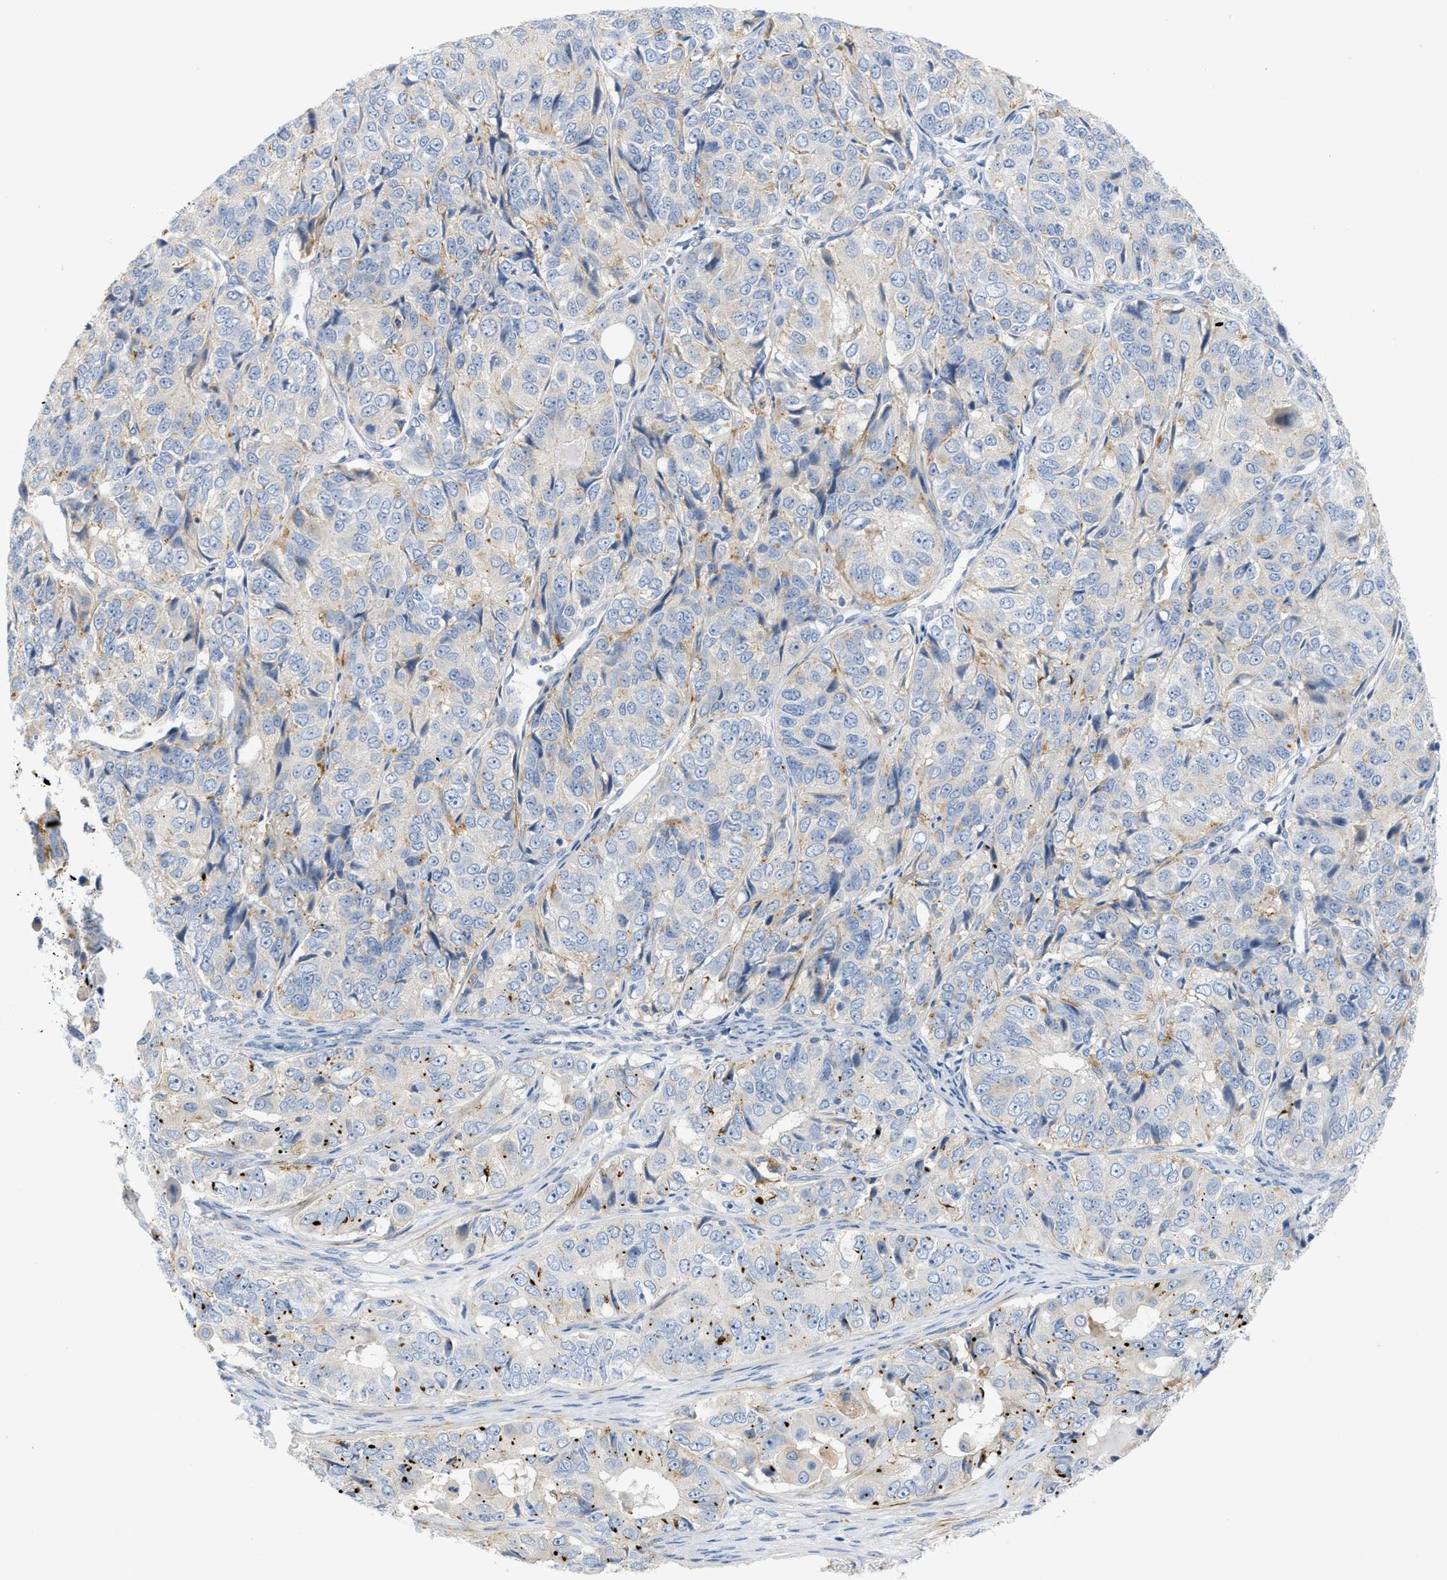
{"staining": {"intensity": "negative", "quantity": "none", "location": "none"}, "tissue": "ovarian cancer", "cell_type": "Tumor cells", "image_type": "cancer", "snomed": [{"axis": "morphology", "description": "Carcinoma, endometroid"}, {"axis": "topography", "description": "Ovary"}], "caption": "Tumor cells are negative for brown protein staining in endometroid carcinoma (ovarian).", "gene": "LMBRD1", "patient": {"sex": "female", "age": 51}}